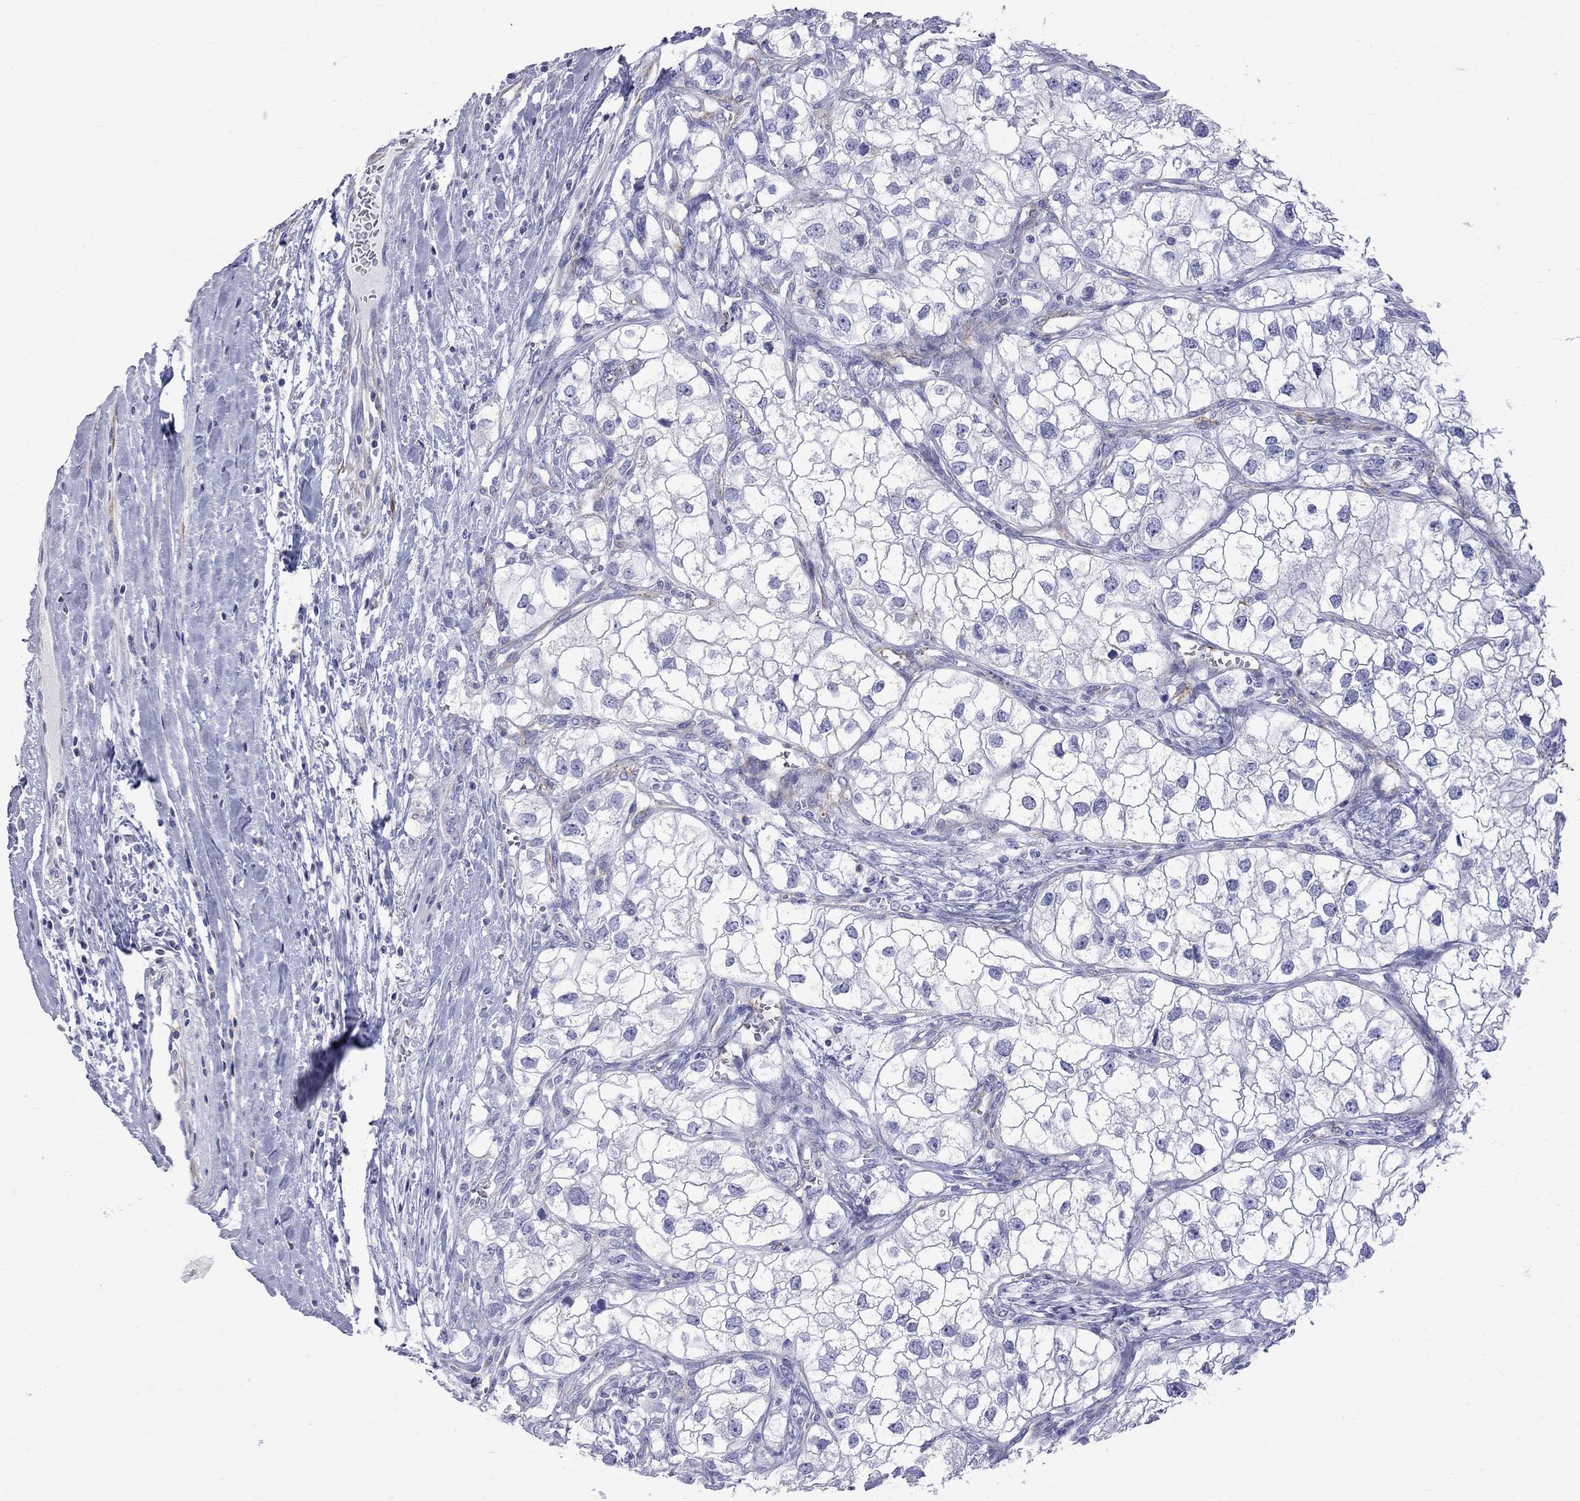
{"staining": {"intensity": "negative", "quantity": "none", "location": "none"}, "tissue": "renal cancer", "cell_type": "Tumor cells", "image_type": "cancer", "snomed": [{"axis": "morphology", "description": "Adenocarcinoma, NOS"}, {"axis": "topography", "description": "Kidney"}], "caption": "IHC of human renal cancer reveals no positivity in tumor cells. (DAB immunohistochemistry (IHC) with hematoxylin counter stain).", "gene": "S100A3", "patient": {"sex": "male", "age": 59}}